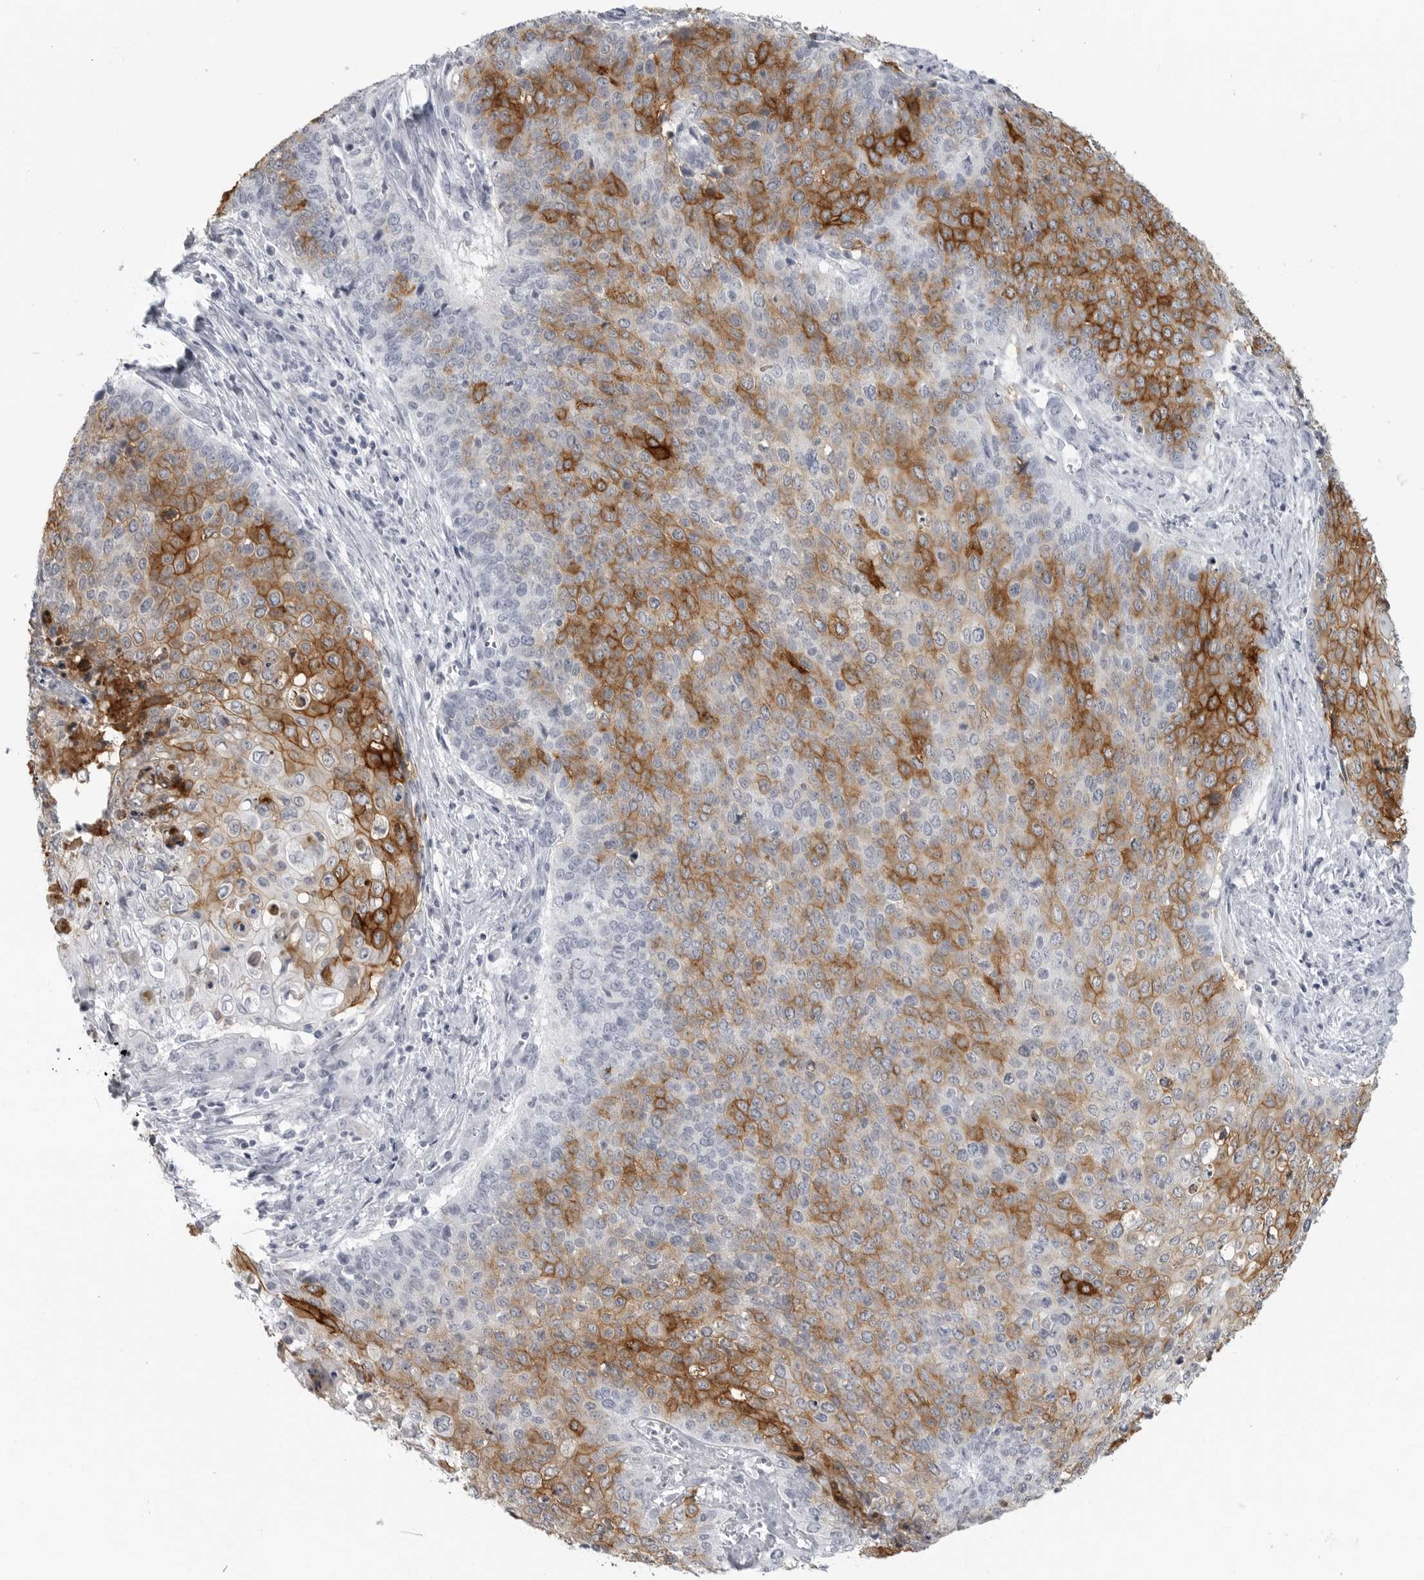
{"staining": {"intensity": "strong", "quantity": "25%-75%", "location": "cytoplasmic/membranous"}, "tissue": "cervical cancer", "cell_type": "Tumor cells", "image_type": "cancer", "snomed": [{"axis": "morphology", "description": "Squamous cell carcinoma, NOS"}, {"axis": "topography", "description": "Cervix"}], "caption": "About 25%-75% of tumor cells in cervical cancer (squamous cell carcinoma) show strong cytoplasmic/membranous protein expression as visualized by brown immunohistochemical staining.", "gene": "LY6D", "patient": {"sex": "female", "age": 39}}